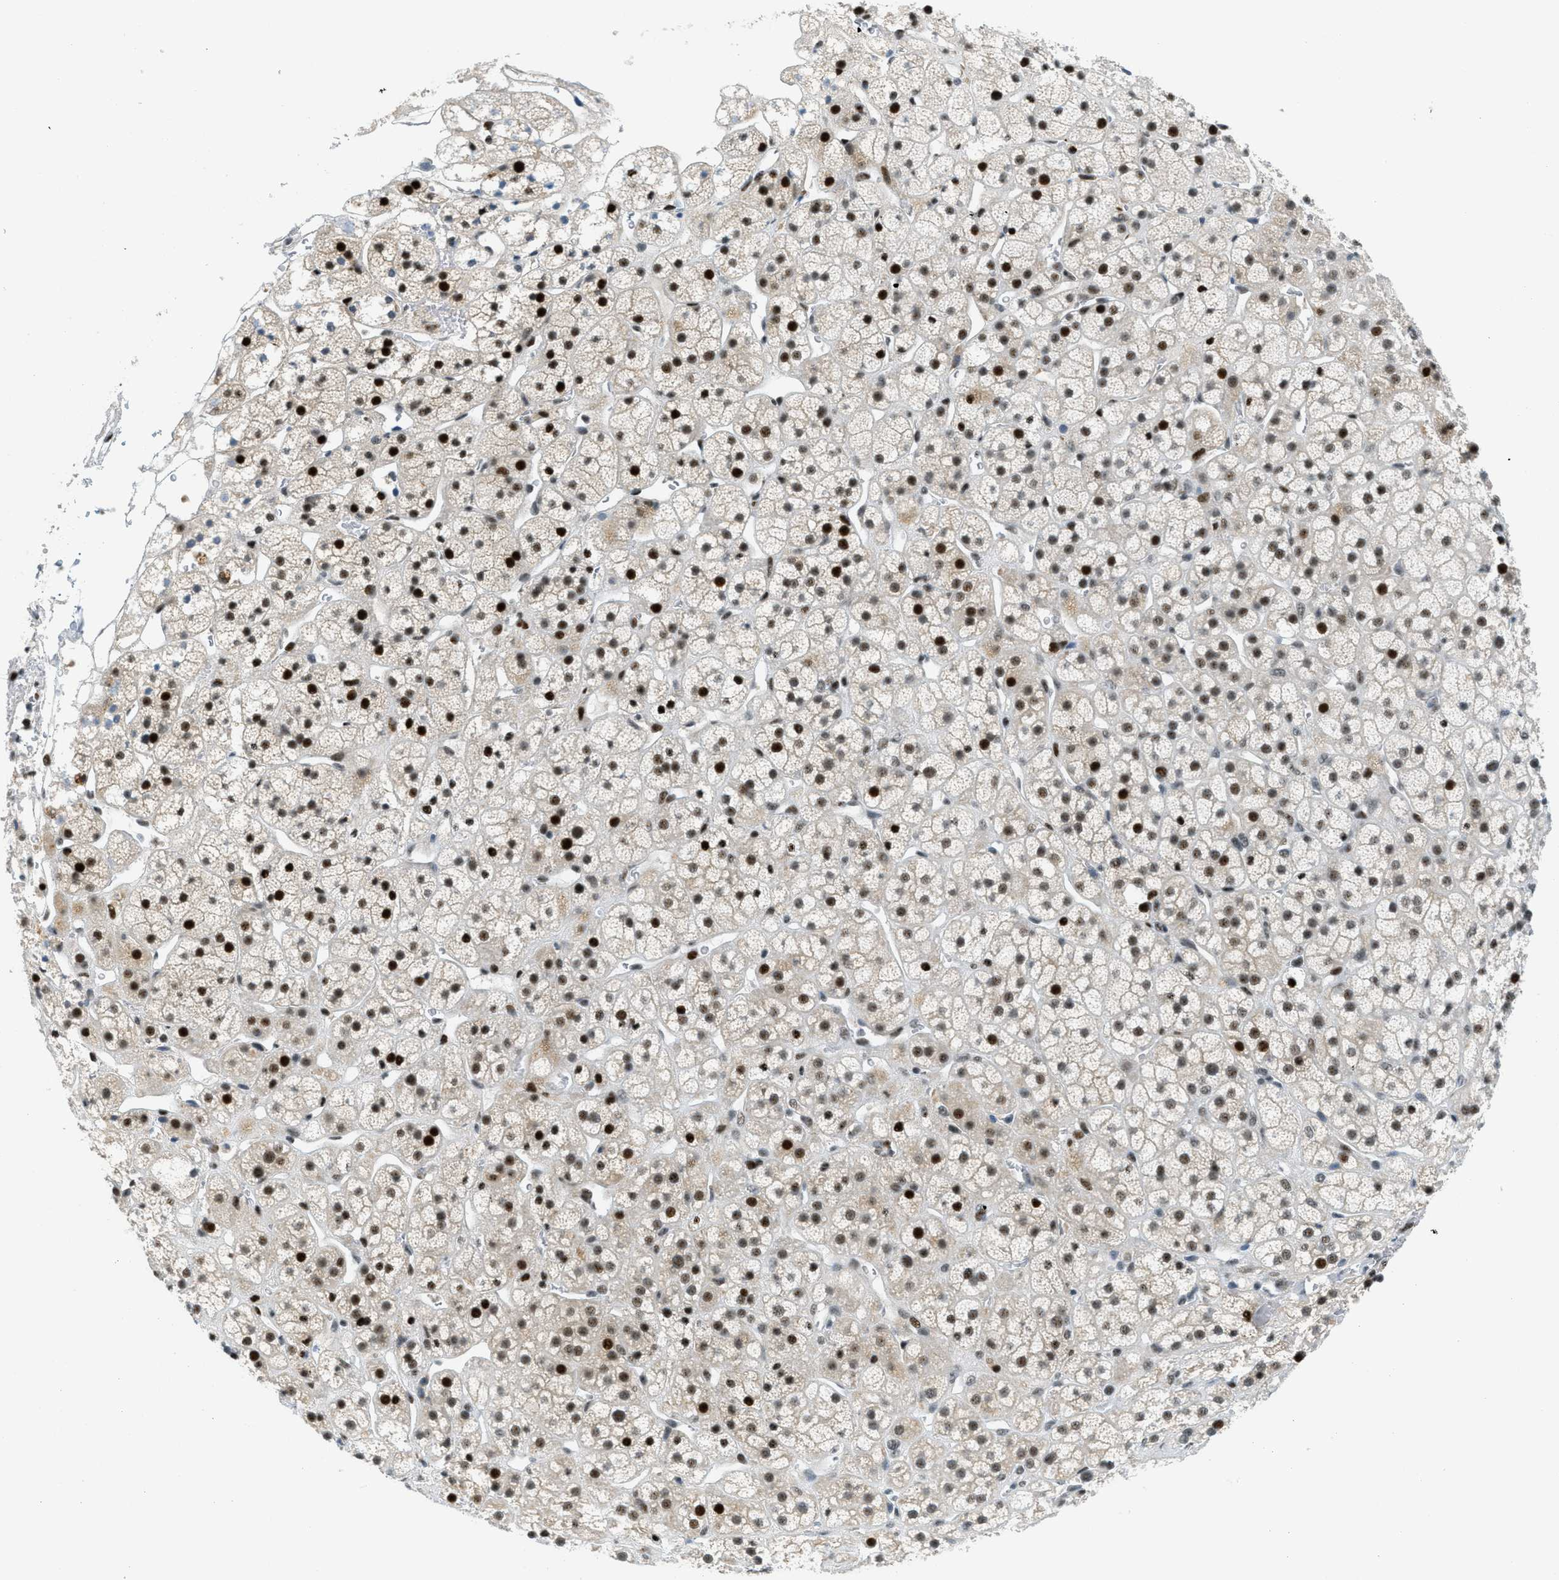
{"staining": {"intensity": "strong", "quantity": "25%-75%", "location": "cytoplasmic/membranous,nuclear"}, "tissue": "adrenal gland", "cell_type": "Glandular cells", "image_type": "normal", "snomed": [{"axis": "morphology", "description": "Normal tissue, NOS"}, {"axis": "topography", "description": "Adrenal gland"}], "caption": "Protein expression analysis of normal human adrenal gland reveals strong cytoplasmic/membranous,nuclear positivity in approximately 25%-75% of glandular cells. The protein is shown in brown color, while the nuclei are stained blue.", "gene": "ZDHHC23", "patient": {"sex": "male", "age": 56}}